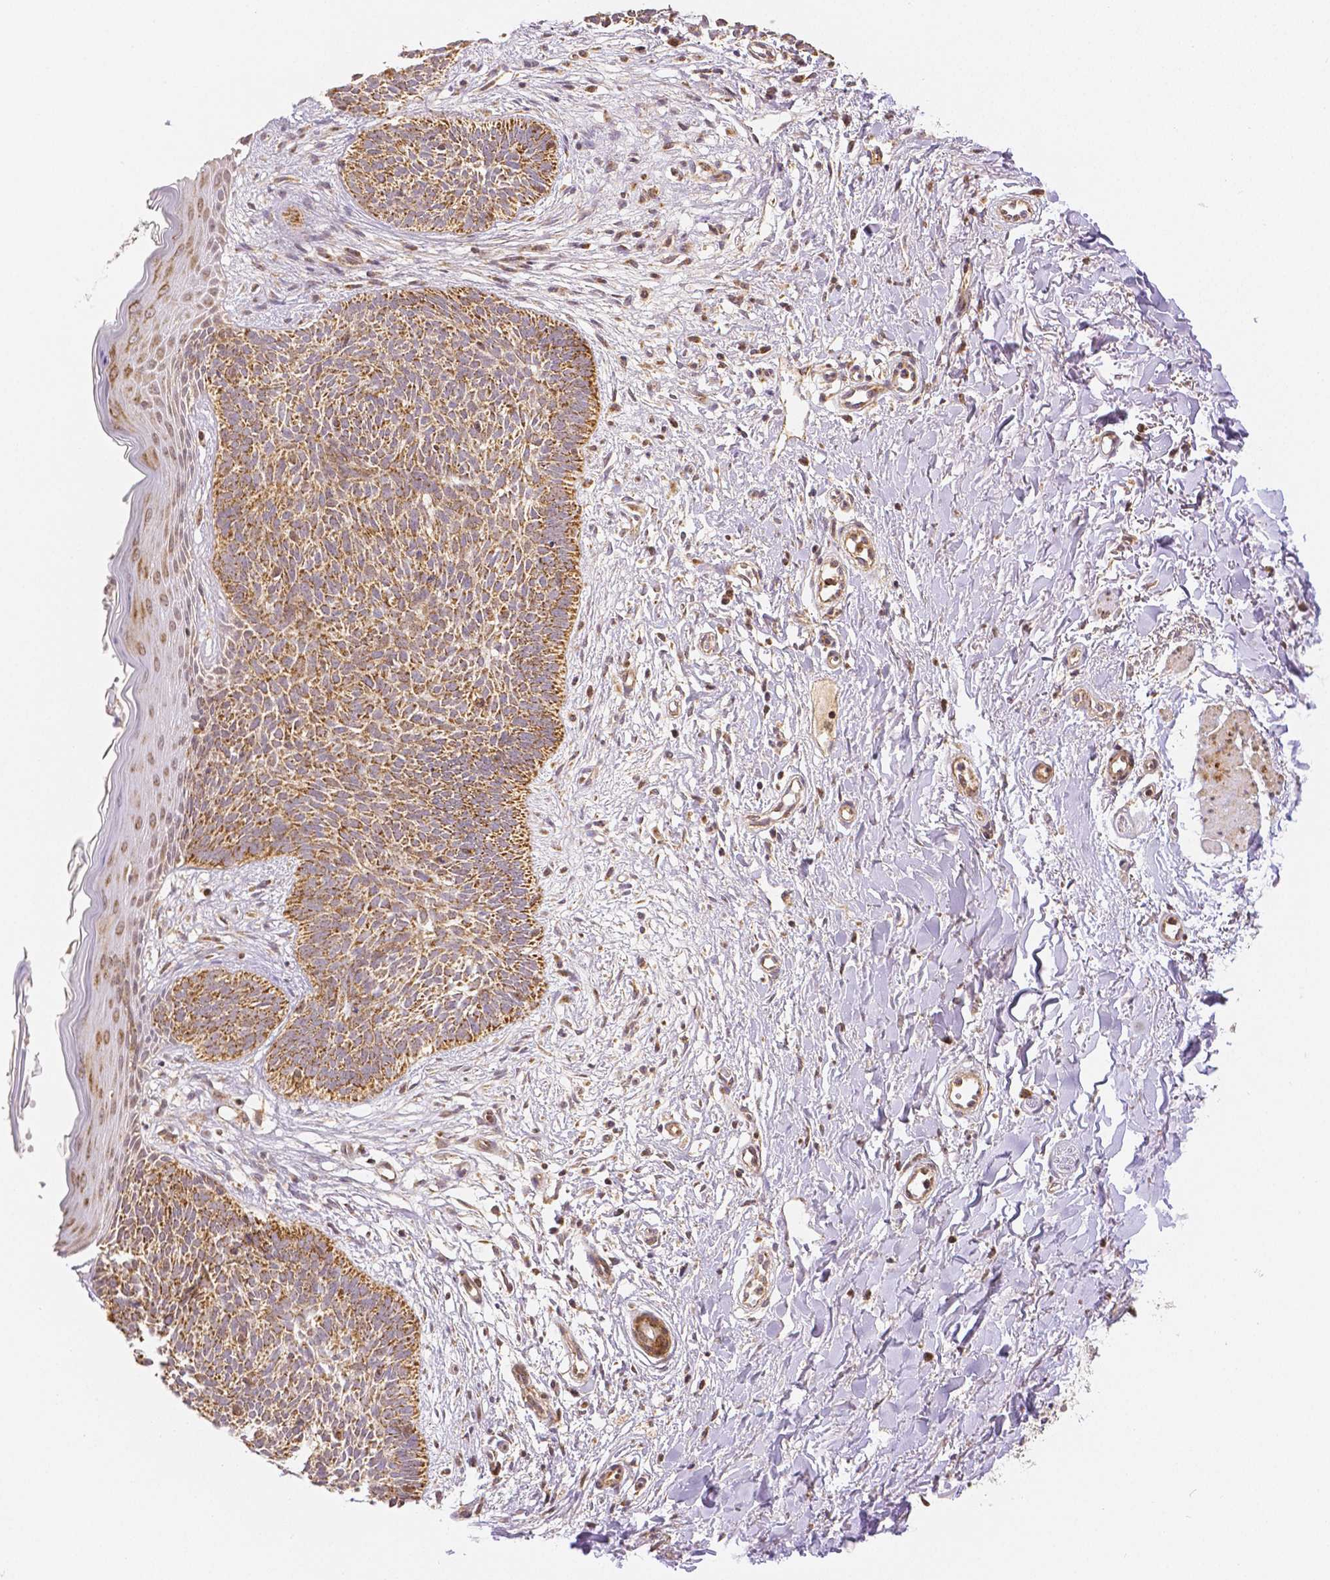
{"staining": {"intensity": "moderate", "quantity": ">75%", "location": "cytoplasmic/membranous"}, "tissue": "skin cancer", "cell_type": "Tumor cells", "image_type": "cancer", "snomed": [{"axis": "morphology", "description": "Basal cell carcinoma"}, {"axis": "topography", "description": "Skin"}], "caption": "Immunohistochemistry of human basal cell carcinoma (skin) shows medium levels of moderate cytoplasmic/membranous positivity in approximately >75% of tumor cells. The staining was performed using DAB (3,3'-diaminobenzidine), with brown indicating positive protein expression. Nuclei are stained blue with hematoxylin.", "gene": "RHOT1", "patient": {"sex": "female", "age": 84}}